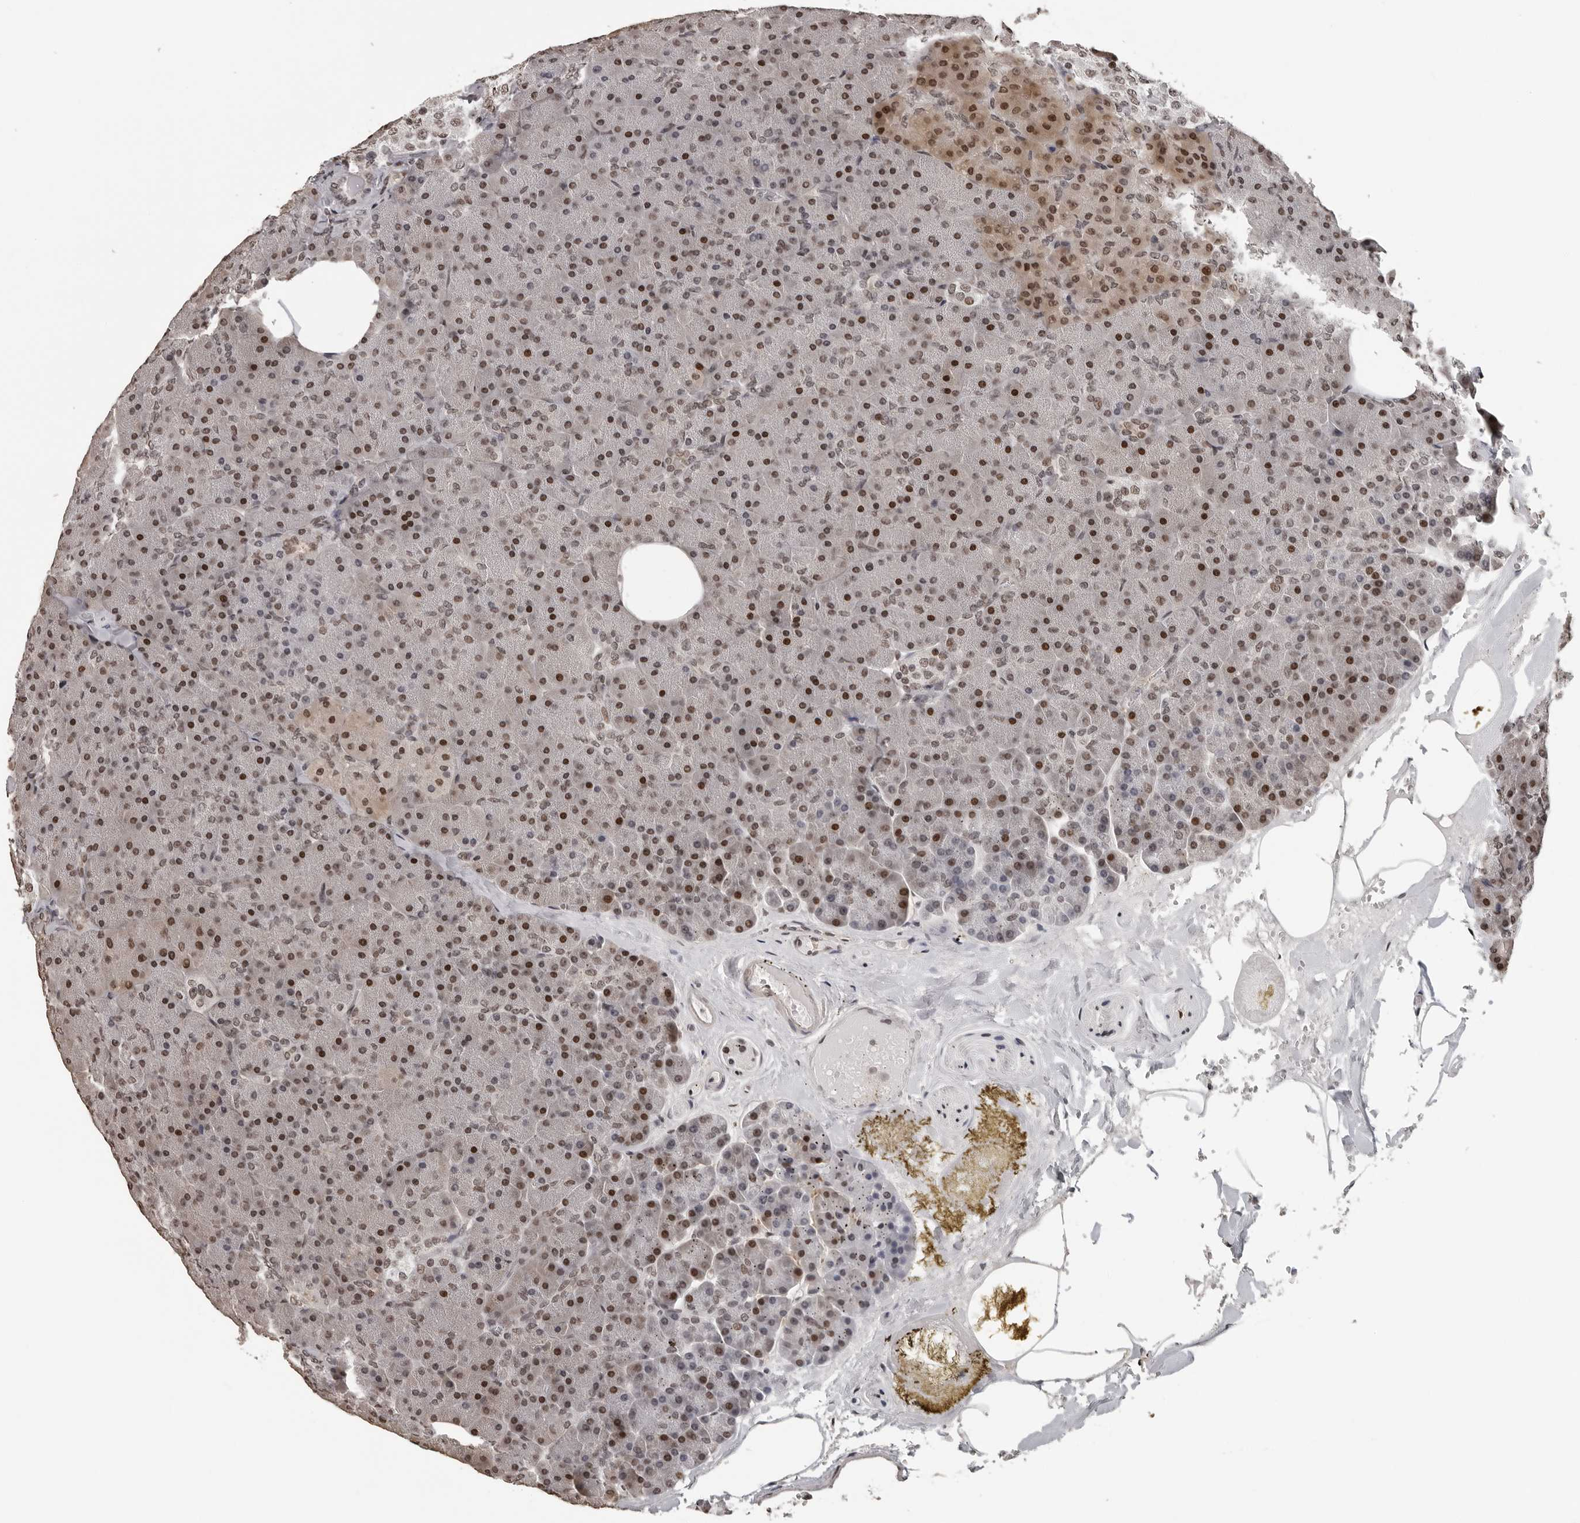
{"staining": {"intensity": "strong", "quantity": "25%-75%", "location": "cytoplasmic/membranous,nuclear"}, "tissue": "pancreas", "cell_type": "Exocrine glandular cells", "image_type": "normal", "snomed": [{"axis": "morphology", "description": "Normal tissue, NOS"}, {"axis": "topography", "description": "Pancreas"}], "caption": "Protein analysis of benign pancreas displays strong cytoplasmic/membranous,nuclear positivity in about 25%-75% of exocrine glandular cells.", "gene": "ORC1", "patient": {"sex": "female", "age": 35}}